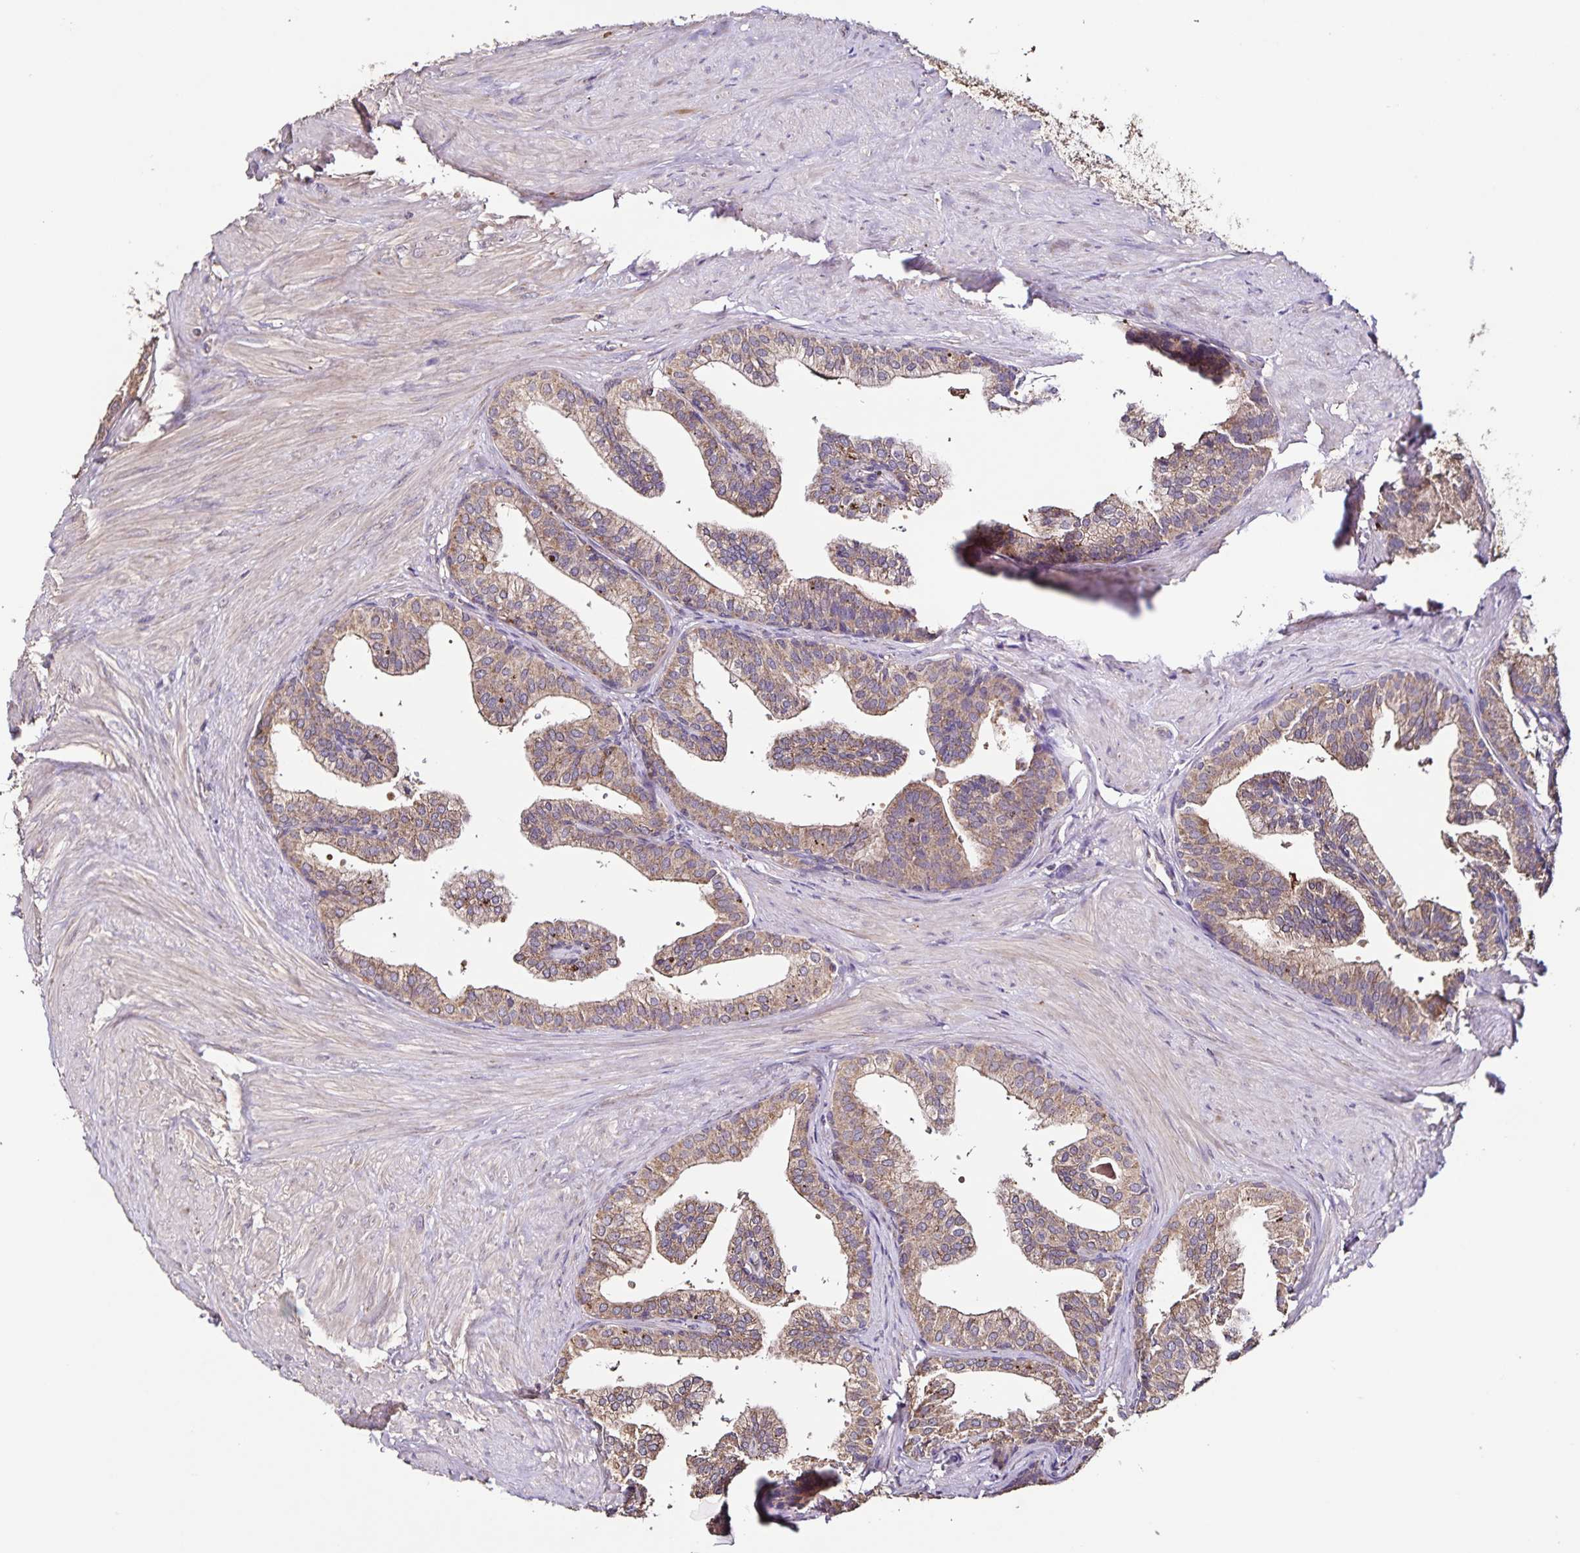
{"staining": {"intensity": "weak", "quantity": ">75%", "location": "cytoplasmic/membranous"}, "tissue": "prostate", "cell_type": "Glandular cells", "image_type": "normal", "snomed": [{"axis": "morphology", "description": "Normal tissue, NOS"}, {"axis": "topography", "description": "Prostate"}, {"axis": "topography", "description": "Peripheral nerve tissue"}], "caption": "The micrograph reveals immunohistochemical staining of normal prostate. There is weak cytoplasmic/membranous expression is present in about >75% of glandular cells.", "gene": "MAN1A1", "patient": {"sex": "male", "age": 55}}